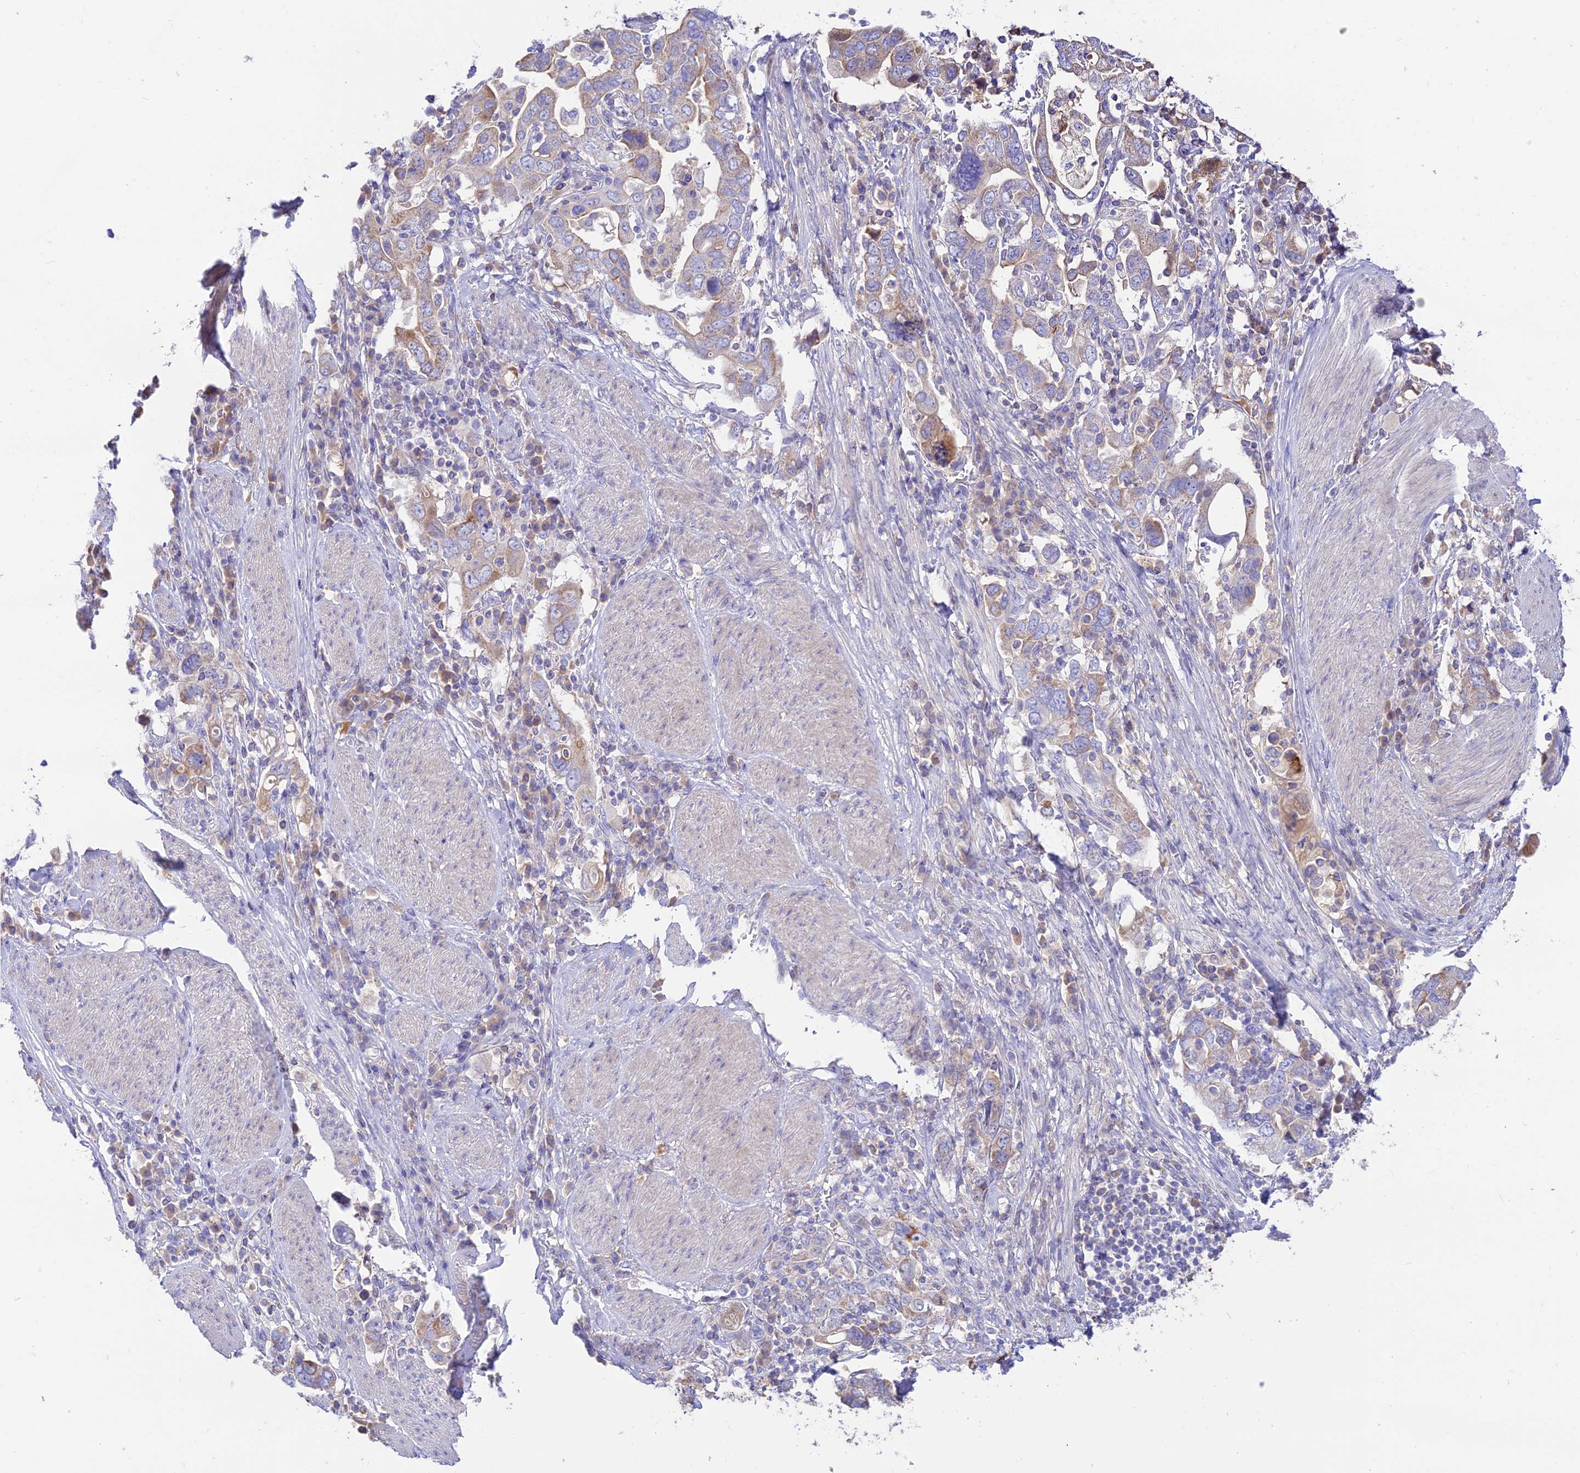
{"staining": {"intensity": "weak", "quantity": "<25%", "location": "cytoplasmic/membranous"}, "tissue": "stomach cancer", "cell_type": "Tumor cells", "image_type": "cancer", "snomed": [{"axis": "morphology", "description": "Adenocarcinoma, NOS"}, {"axis": "topography", "description": "Stomach, upper"}], "caption": "This is an immunohistochemistry image of human stomach adenocarcinoma. There is no expression in tumor cells.", "gene": "NLRP9", "patient": {"sex": "male", "age": 62}}